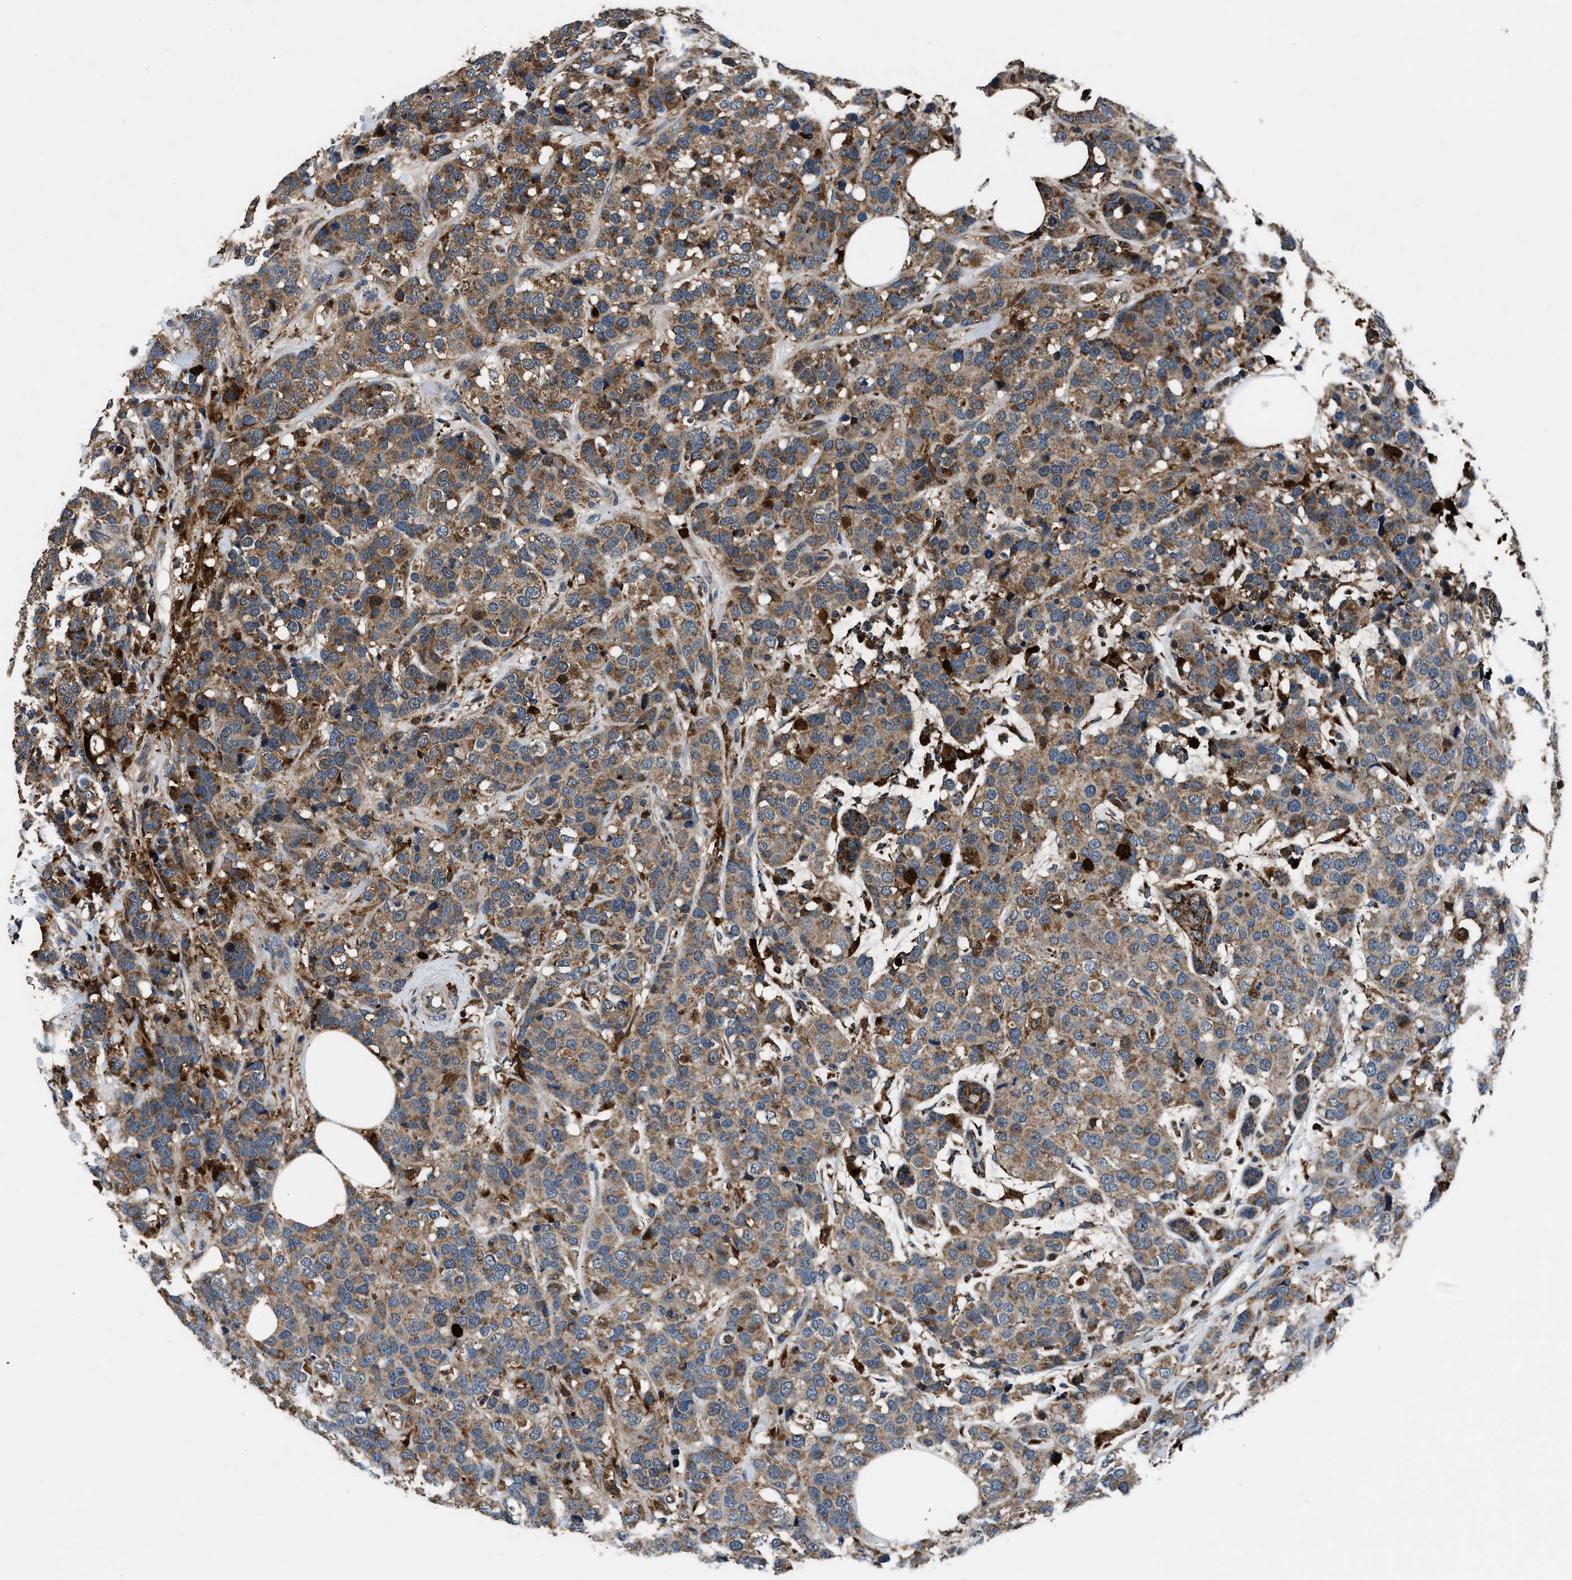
{"staining": {"intensity": "moderate", "quantity": ">75%", "location": "cytoplasmic/membranous"}, "tissue": "breast cancer", "cell_type": "Tumor cells", "image_type": "cancer", "snomed": [{"axis": "morphology", "description": "Lobular carcinoma"}, {"axis": "topography", "description": "Breast"}], "caption": "The photomicrograph exhibits a brown stain indicating the presence of a protein in the cytoplasmic/membranous of tumor cells in lobular carcinoma (breast).", "gene": "FAM221A", "patient": {"sex": "female", "age": 59}}